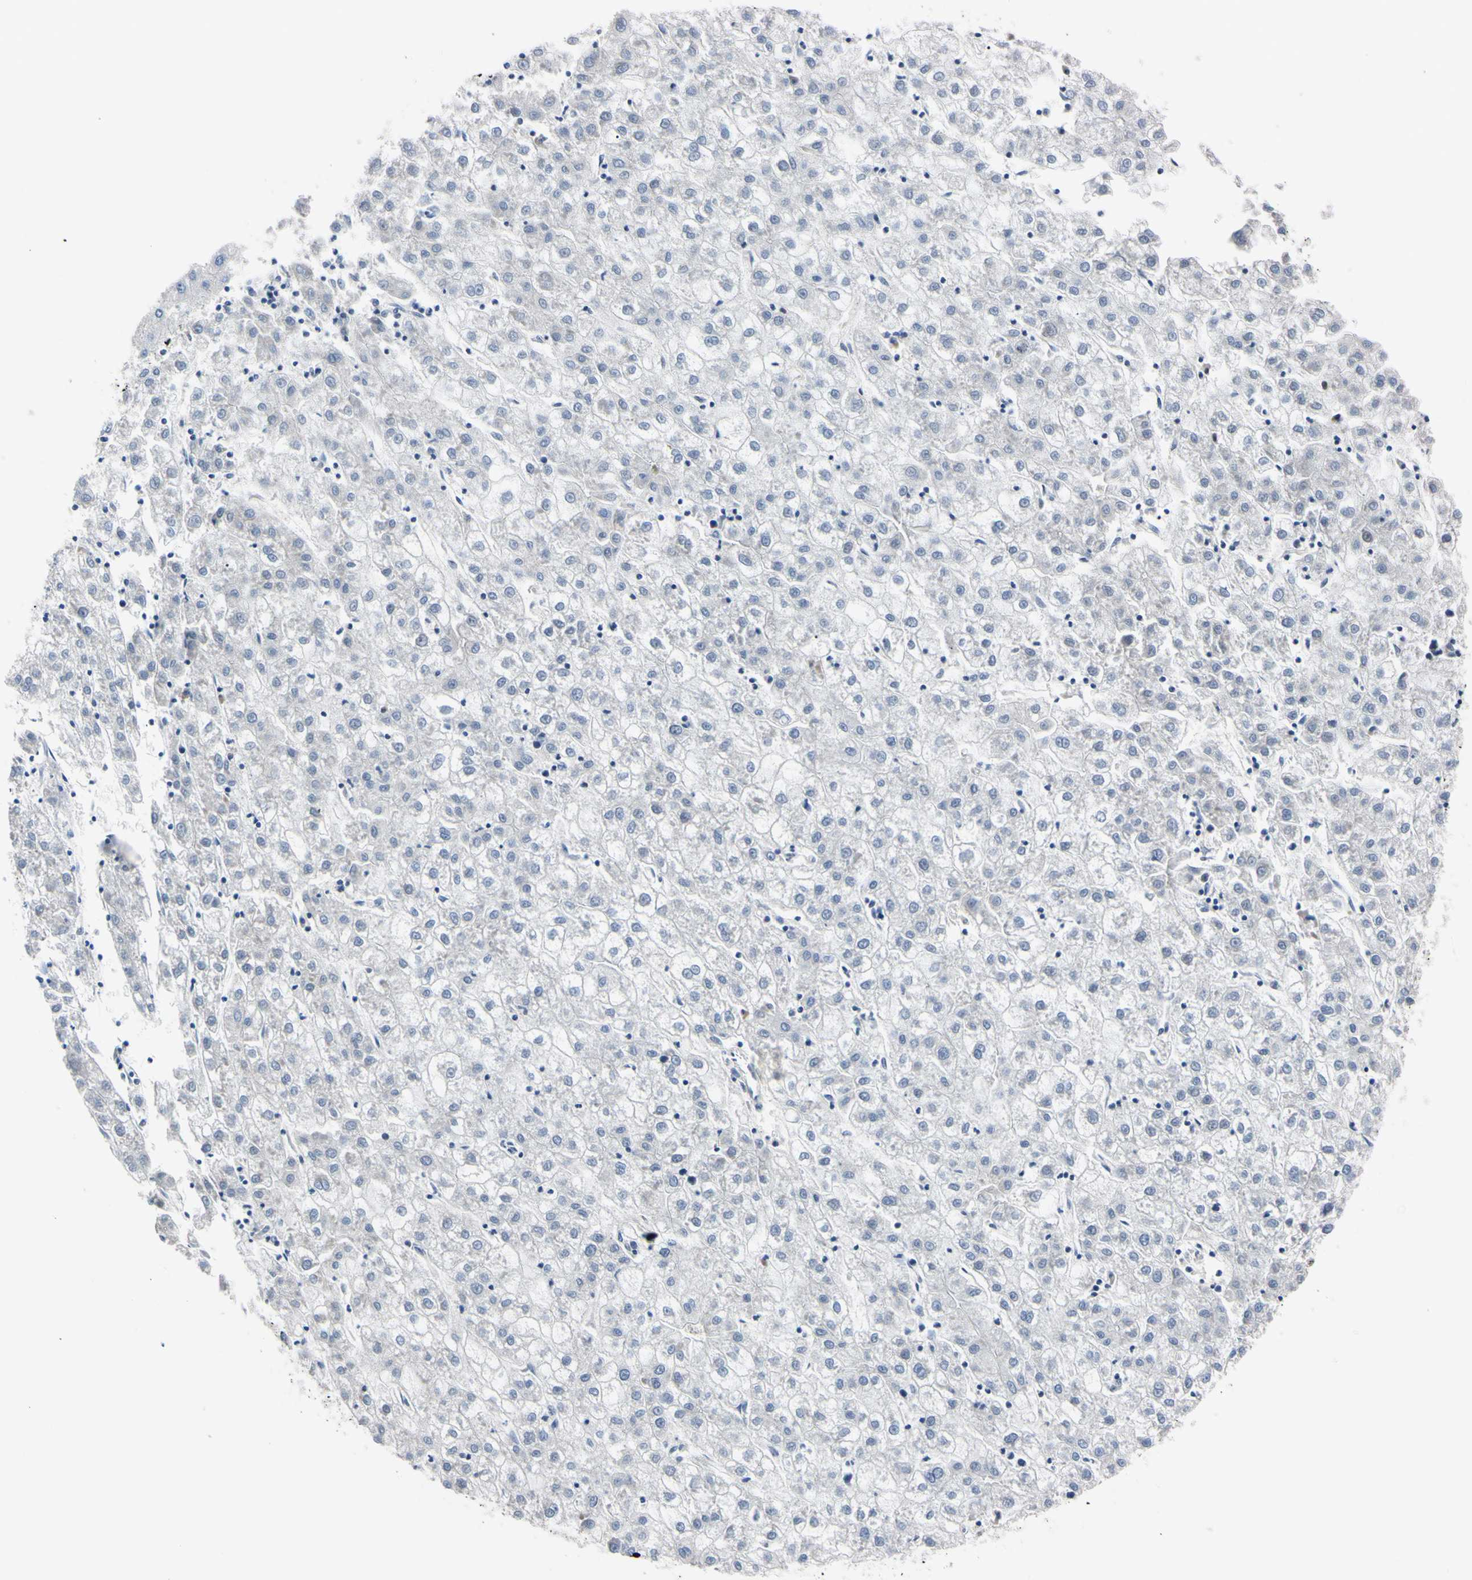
{"staining": {"intensity": "negative", "quantity": "none", "location": "none"}, "tissue": "liver cancer", "cell_type": "Tumor cells", "image_type": "cancer", "snomed": [{"axis": "morphology", "description": "Carcinoma, Hepatocellular, NOS"}, {"axis": "topography", "description": "Liver"}], "caption": "A high-resolution image shows IHC staining of liver cancer, which demonstrates no significant staining in tumor cells.", "gene": "UBE2I", "patient": {"sex": "male", "age": 72}}